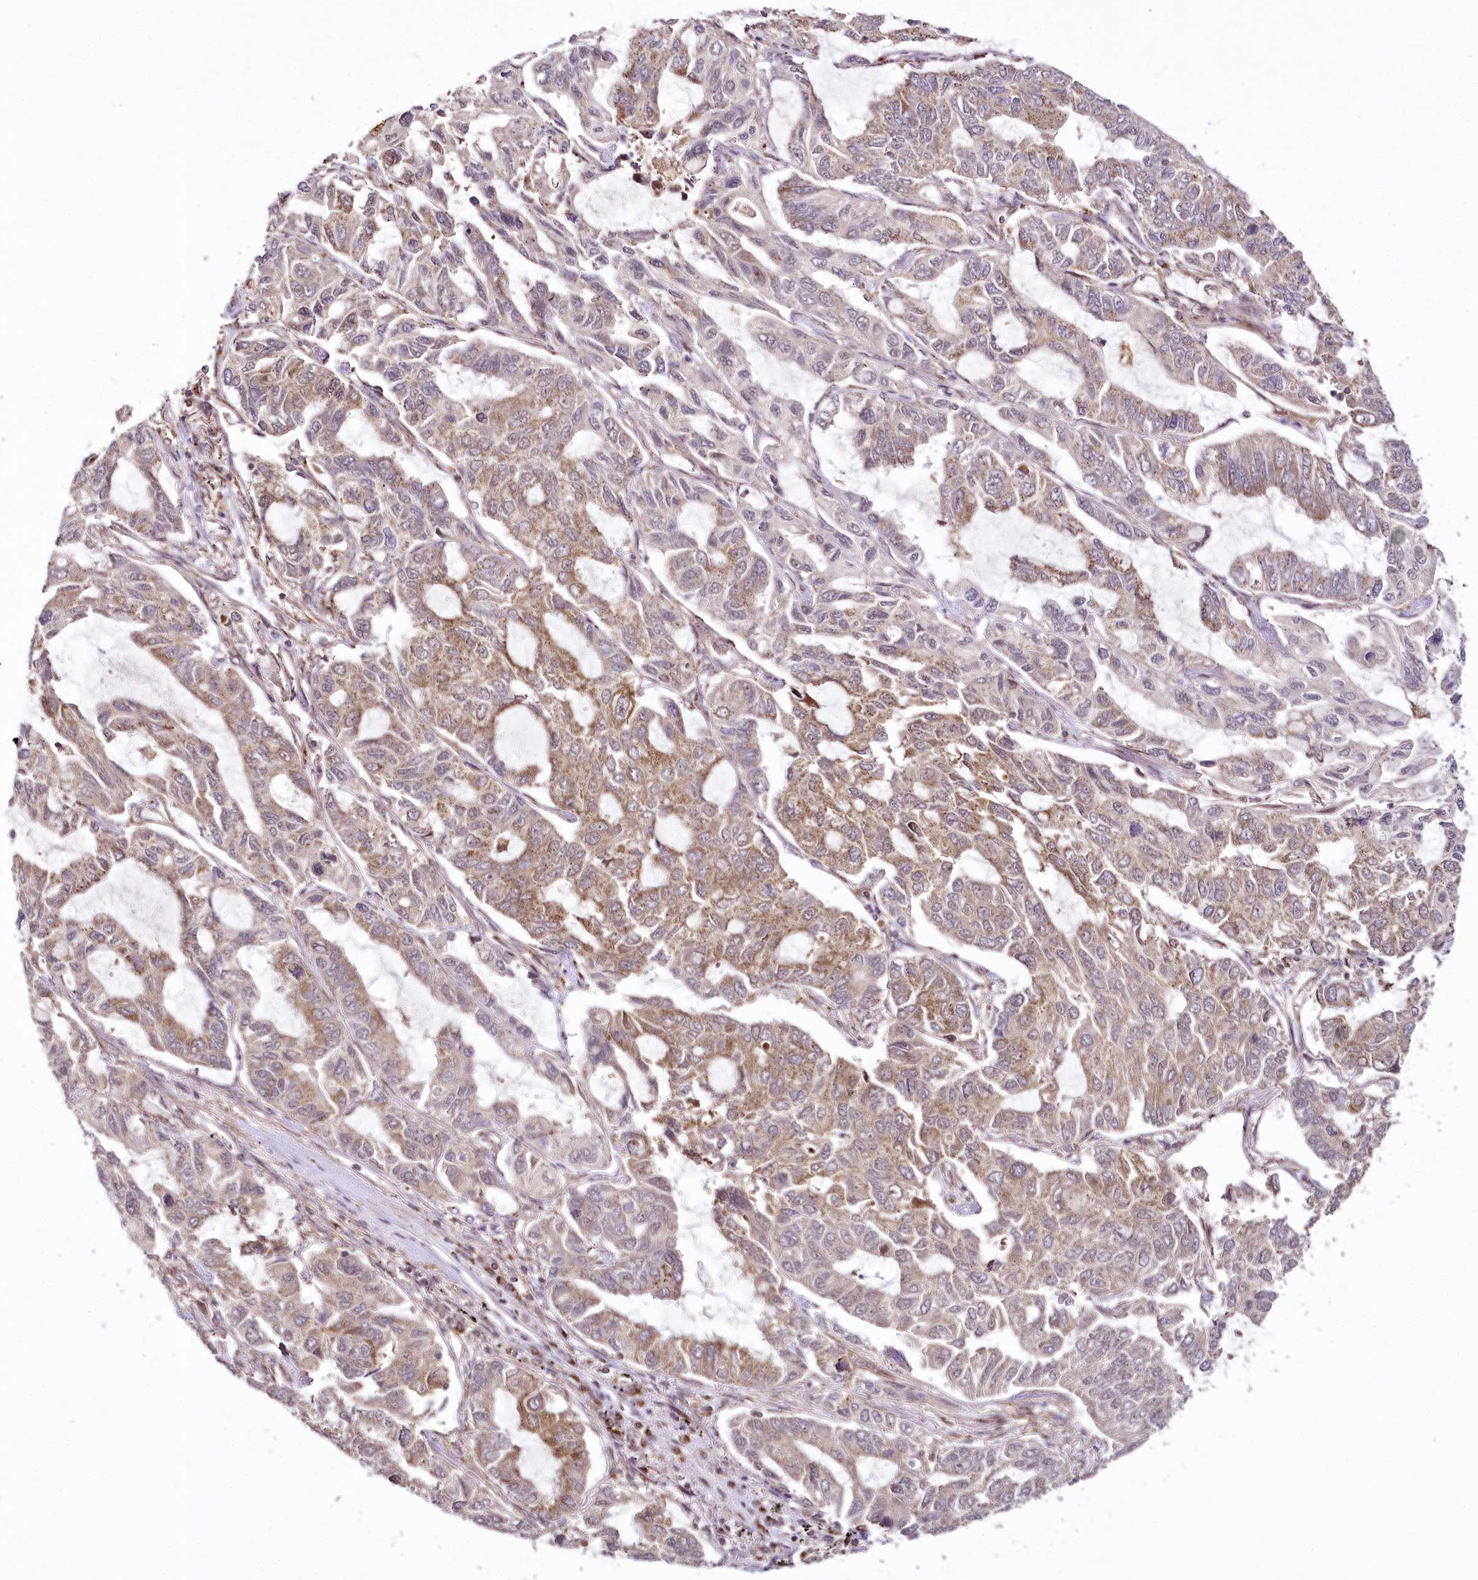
{"staining": {"intensity": "moderate", "quantity": "25%-75%", "location": "cytoplasmic/membranous"}, "tissue": "lung cancer", "cell_type": "Tumor cells", "image_type": "cancer", "snomed": [{"axis": "morphology", "description": "Adenocarcinoma, NOS"}, {"axis": "topography", "description": "Lung"}], "caption": "Immunohistochemistry (IHC) (DAB (3,3'-diaminobenzidine)) staining of human lung cancer (adenocarcinoma) reveals moderate cytoplasmic/membranous protein expression in approximately 25%-75% of tumor cells.", "gene": "COPG1", "patient": {"sex": "male", "age": 64}}